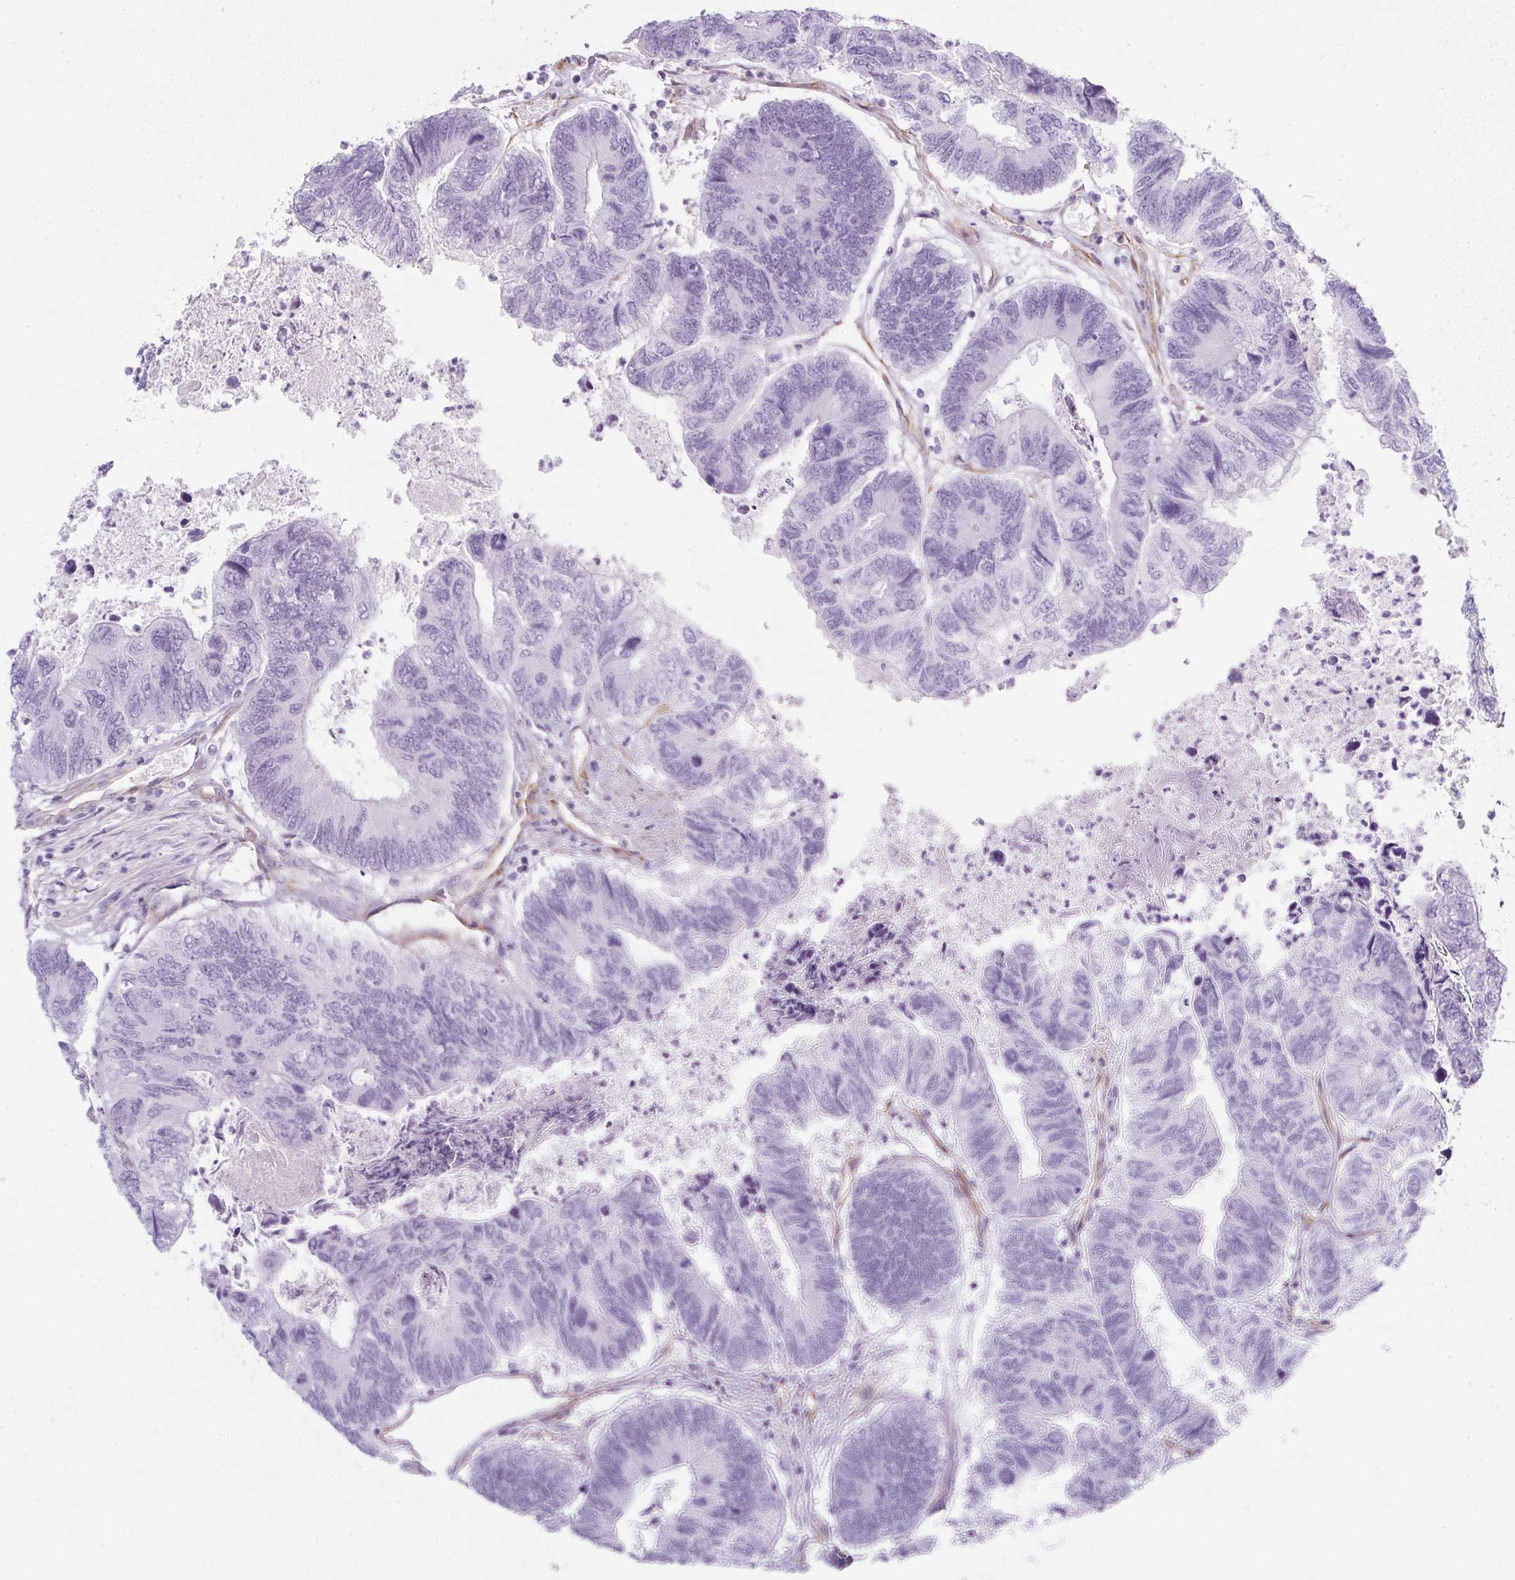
{"staining": {"intensity": "negative", "quantity": "none", "location": "none"}, "tissue": "colorectal cancer", "cell_type": "Tumor cells", "image_type": "cancer", "snomed": [{"axis": "morphology", "description": "Adenocarcinoma, NOS"}, {"axis": "topography", "description": "Colon"}], "caption": "Immunohistochemistry micrograph of neoplastic tissue: colorectal adenocarcinoma stained with DAB shows no significant protein positivity in tumor cells.", "gene": "CAVIN3", "patient": {"sex": "female", "age": 67}}